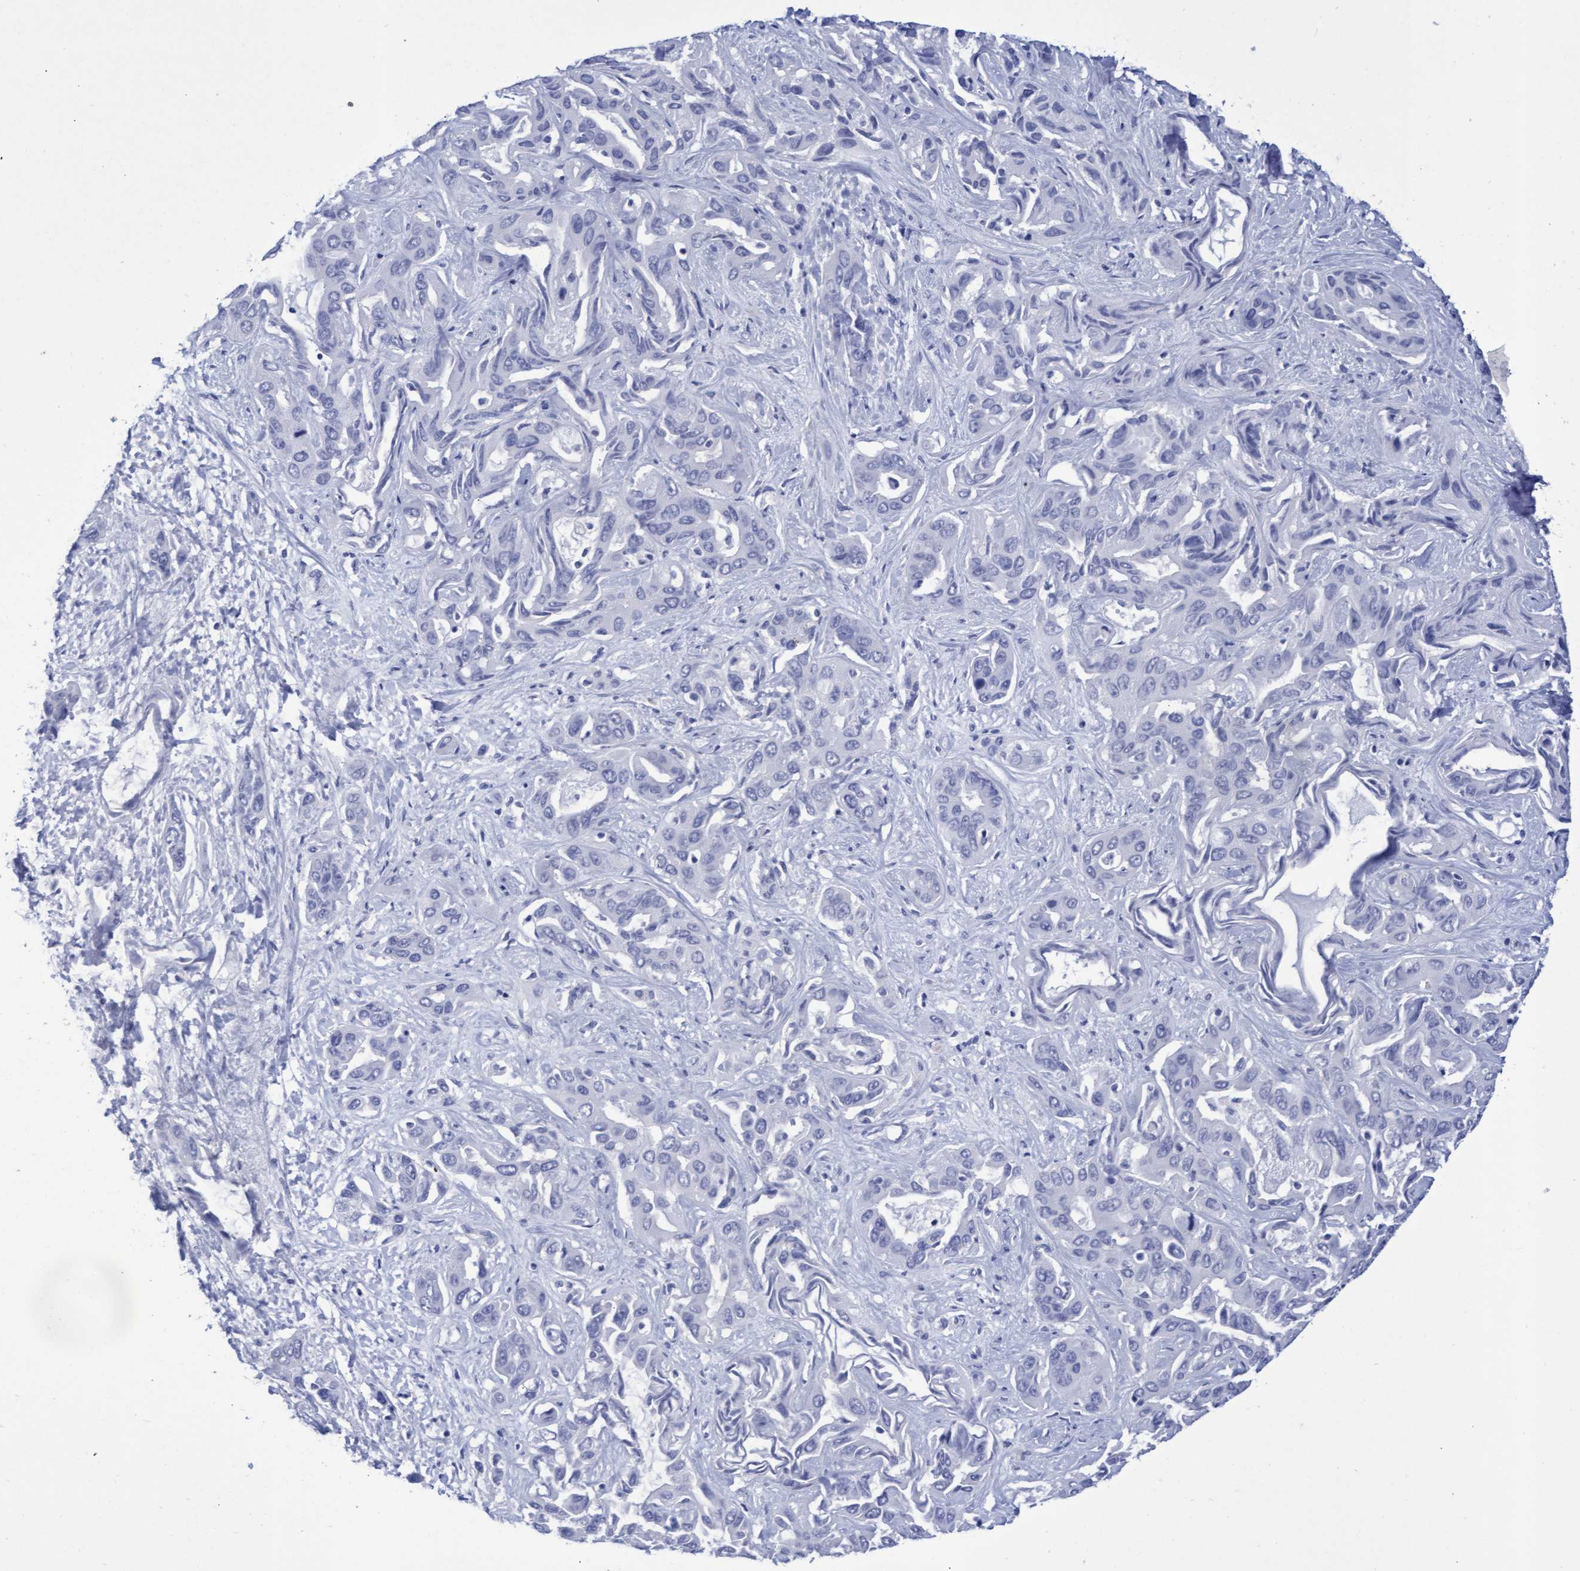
{"staining": {"intensity": "negative", "quantity": "none", "location": "none"}, "tissue": "liver cancer", "cell_type": "Tumor cells", "image_type": "cancer", "snomed": [{"axis": "morphology", "description": "Cholangiocarcinoma"}, {"axis": "topography", "description": "Liver"}], "caption": "A micrograph of human liver cancer is negative for staining in tumor cells. The staining is performed using DAB (3,3'-diaminobenzidine) brown chromogen with nuclei counter-stained in using hematoxylin.", "gene": "INSL6", "patient": {"sex": "female", "age": 52}}